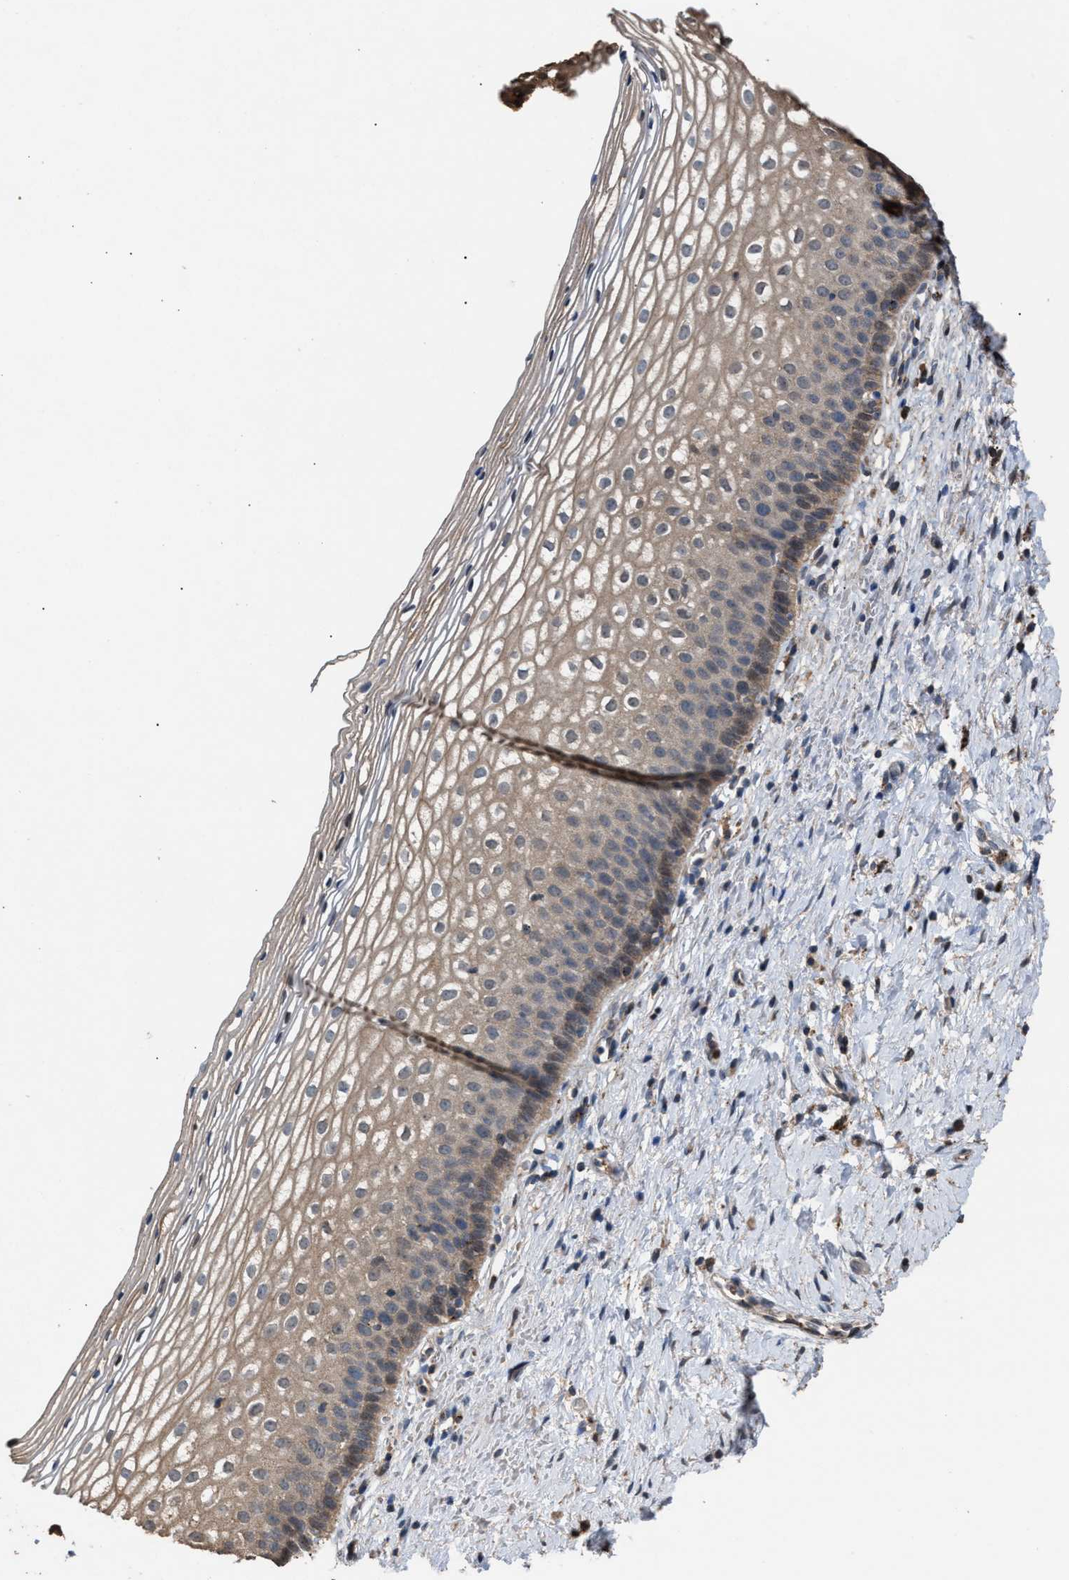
{"staining": {"intensity": "weak", "quantity": ">75%", "location": "cytoplasmic/membranous"}, "tissue": "cervix", "cell_type": "Squamous epithelial cells", "image_type": "normal", "snomed": [{"axis": "morphology", "description": "Normal tissue, NOS"}, {"axis": "topography", "description": "Cervix"}], "caption": "Immunohistochemistry (IHC) image of unremarkable cervix stained for a protein (brown), which displays low levels of weak cytoplasmic/membranous positivity in about >75% of squamous epithelial cells.", "gene": "ELMO3", "patient": {"sex": "female", "age": 72}}